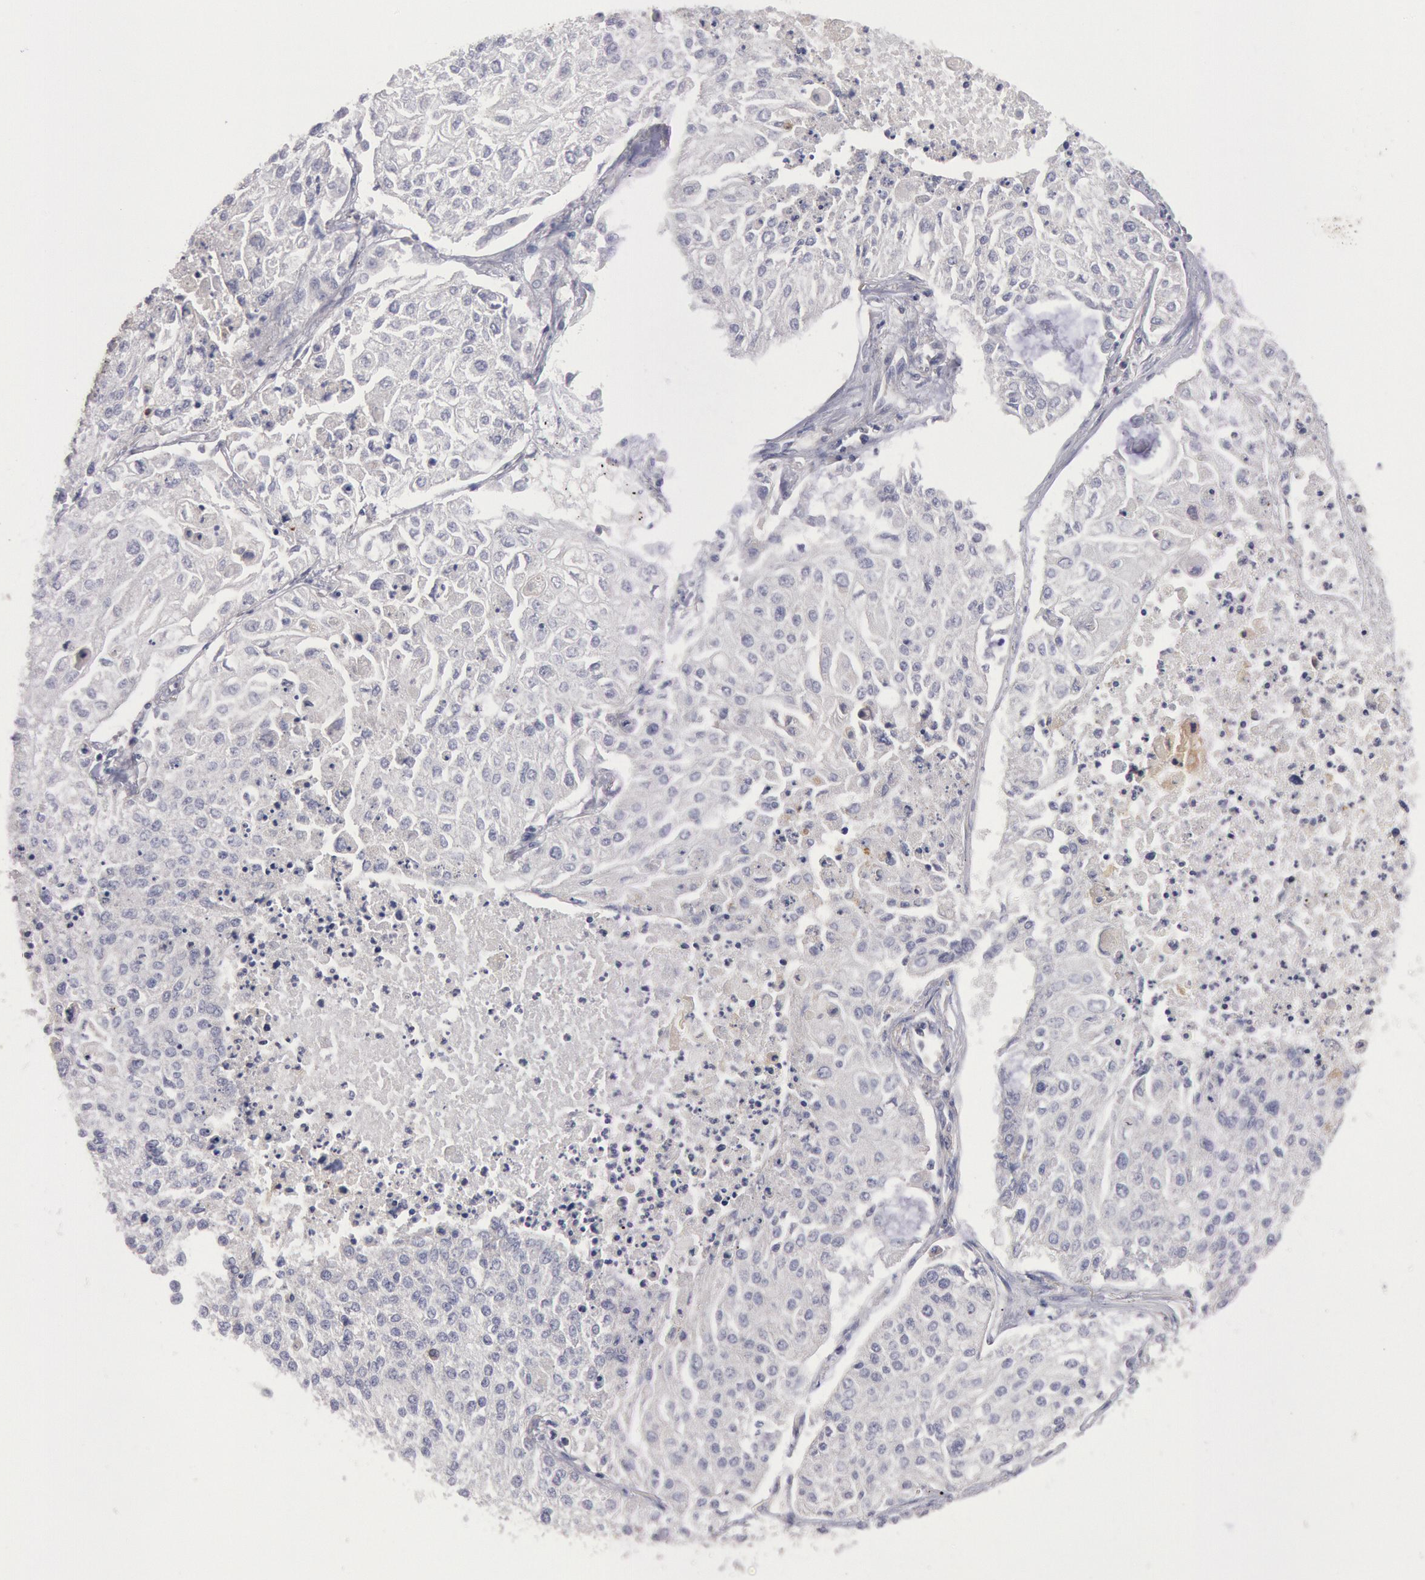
{"staining": {"intensity": "negative", "quantity": "none", "location": "none"}, "tissue": "lung cancer", "cell_type": "Tumor cells", "image_type": "cancer", "snomed": [{"axis": "morphology", "description": "Squamous cell carcinoma, NOS"}, {"axis": "topography", "description": "Lung"}], "caption": "Immunohistochemistry micrograph of neoplastic tissue: human squamous cell carcinoma (lung) stained with DAB shows no significant protein expression in tumor cells.", "gene": "PIK3R1", "patient": {"sex": "male", "age": 75}}